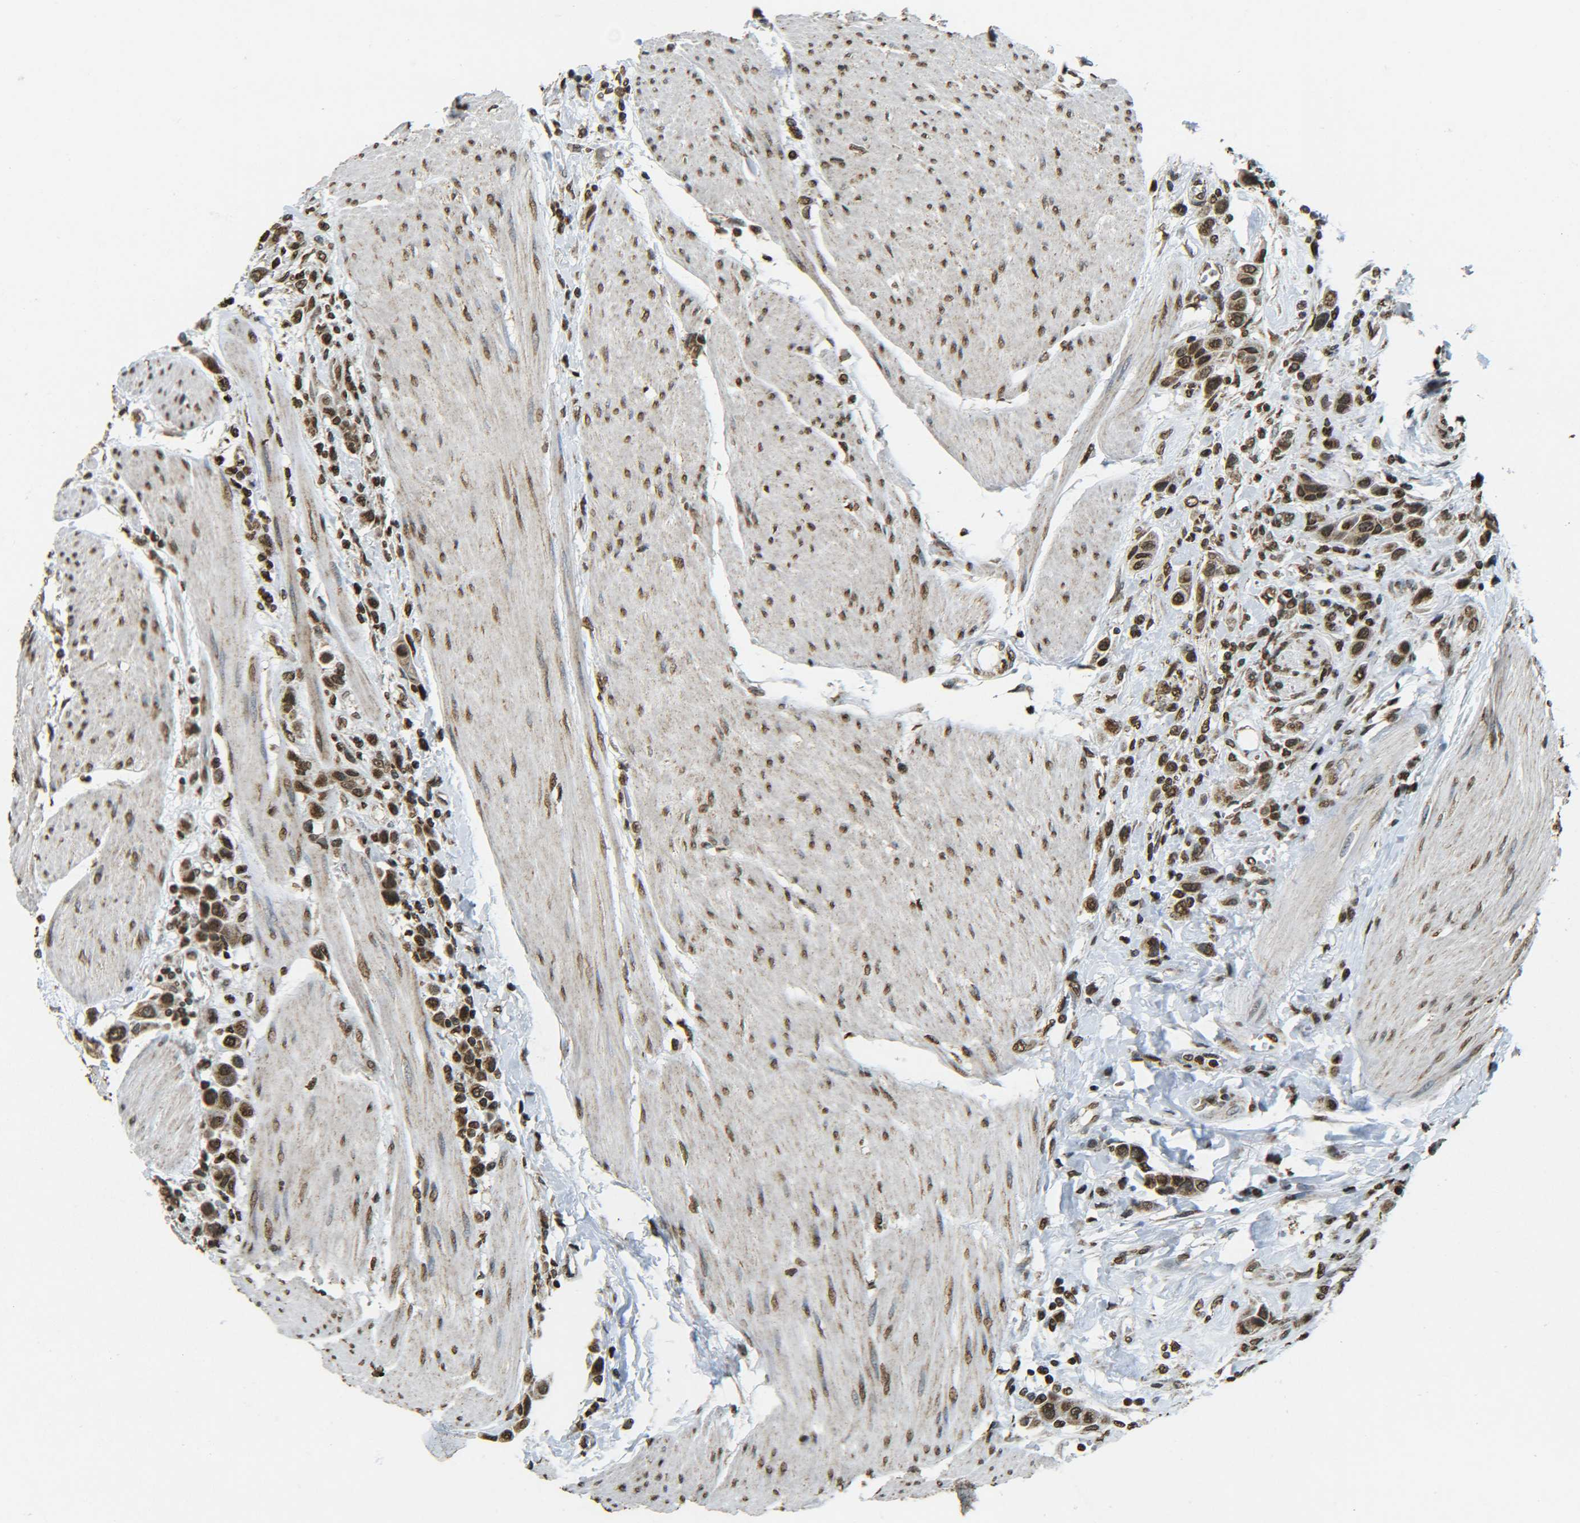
{"staining": {"intensity": "strong", "quantity": ">75%", "location": "cytoplasmic/membranous,nuclear"}, "tissue": "urothelial cancer", "cell_type": "Tumor cells", "image_type": "cancer", "snomed": [{"axis": "morphology", "description": "Urothelial carcinoma, High grade"}, {"axis": "topography", "description": "Urinary bladder"}], "caption": "A micrograph showing strong cytoplasmic/membranous and nuclear staining in about >75% of tumor cells in urothelial carcinoma (high-grade), as visualized by brown immunohistochemical staining.", "gene": "NEUROG2", "patient": {"sex": "male", "age": 50}}